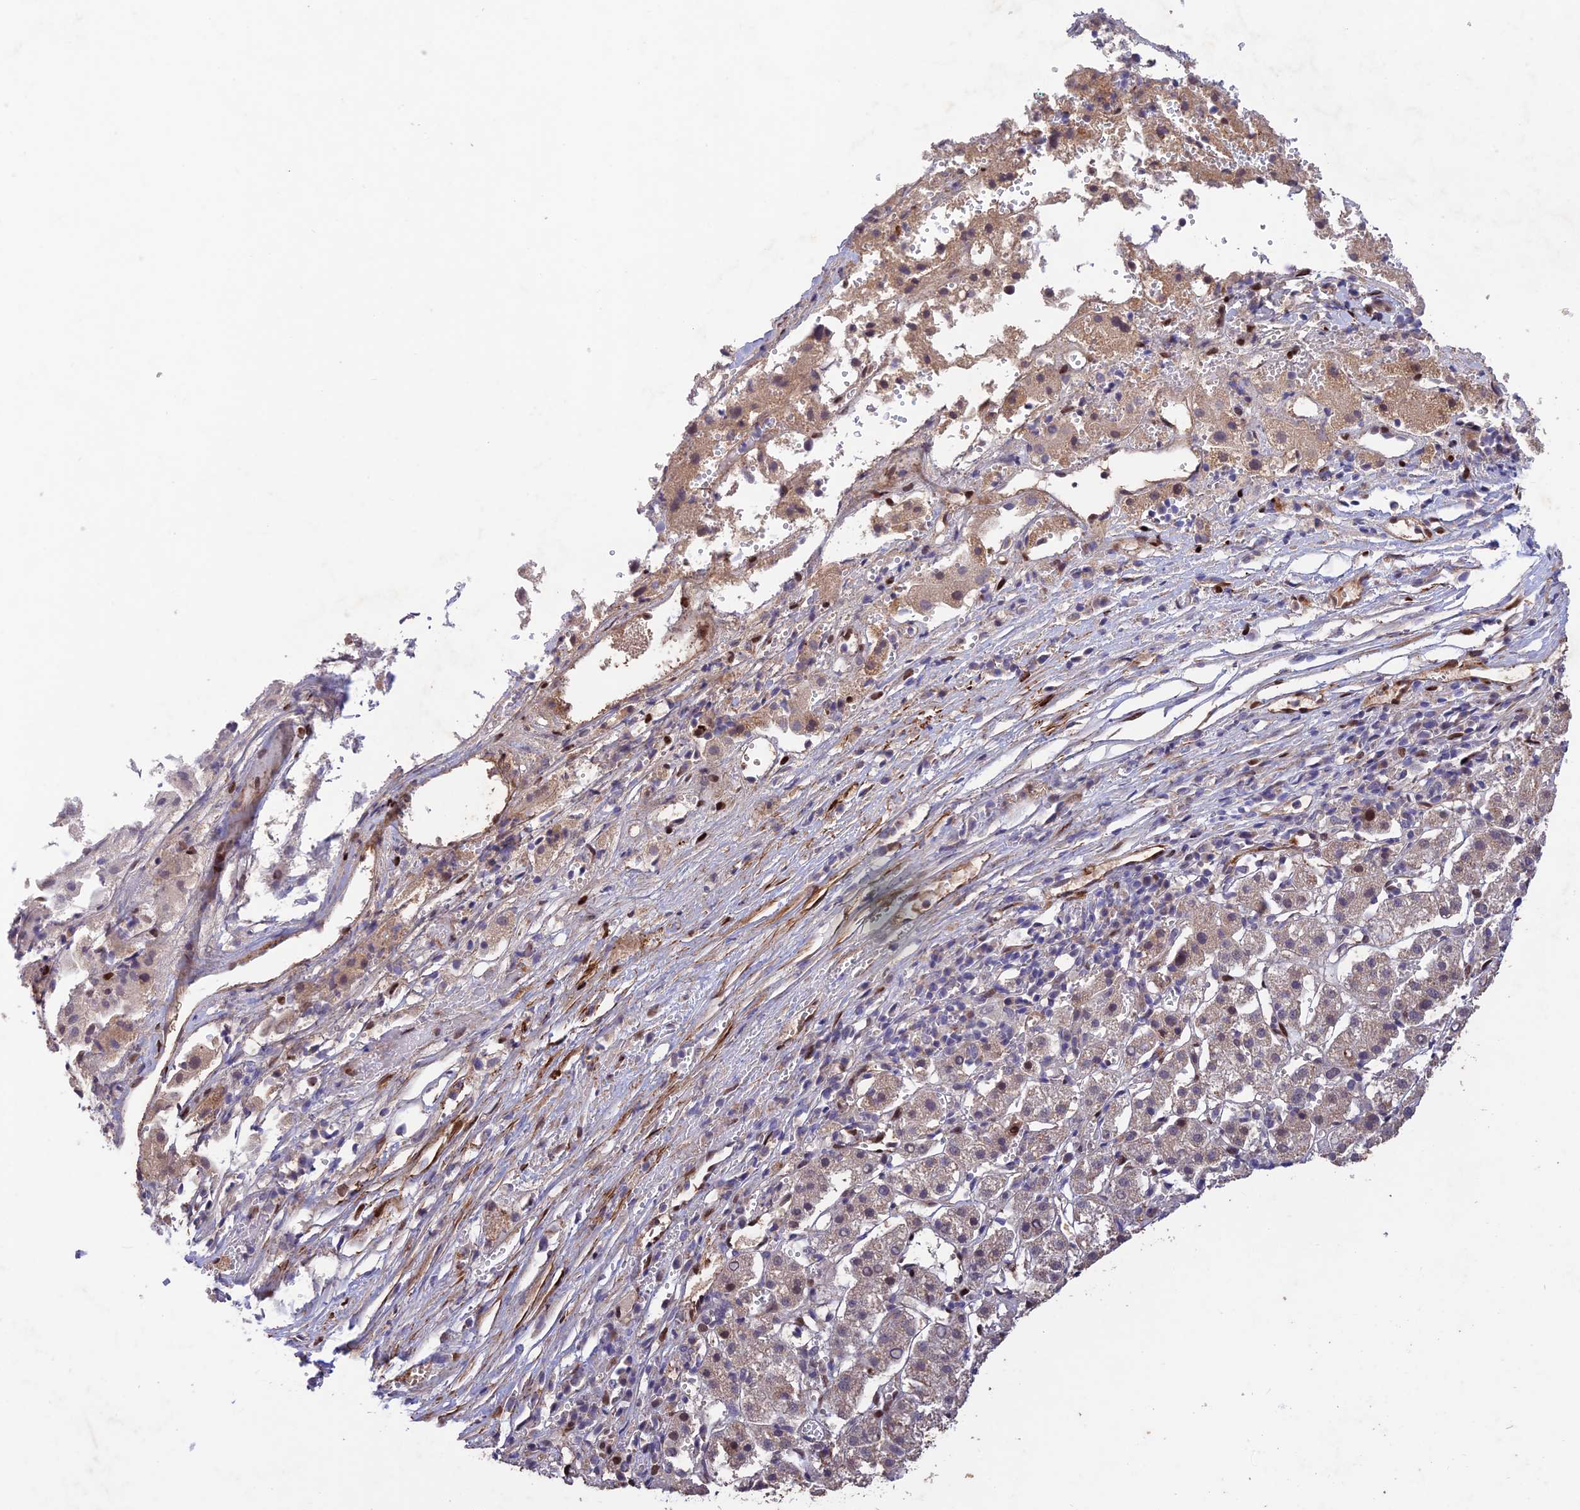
{"staining": {"intensity": "weak", "quantity": "25%-75%", "location": "cytoplasmic/membranous"}, "tissue": "liver cancer", "cell_type": "Tumor cells", "image_type": "cancer", "snomed": [{"axis": "morphology", "description": "Carcinoma, Hepatocellular, NOS"}, {"axis": "topography", "description": "Liver"}], "caption": "This is a photomicrograph of immunohistochemistry (IHC) staining of liver cancer (hepatocellular carcinoma), which shows weak positivity in the cytoplasmic/membranous of tumor cells.", "gene": "WDR55", "patient": {"sex": "female", "age": 58}}